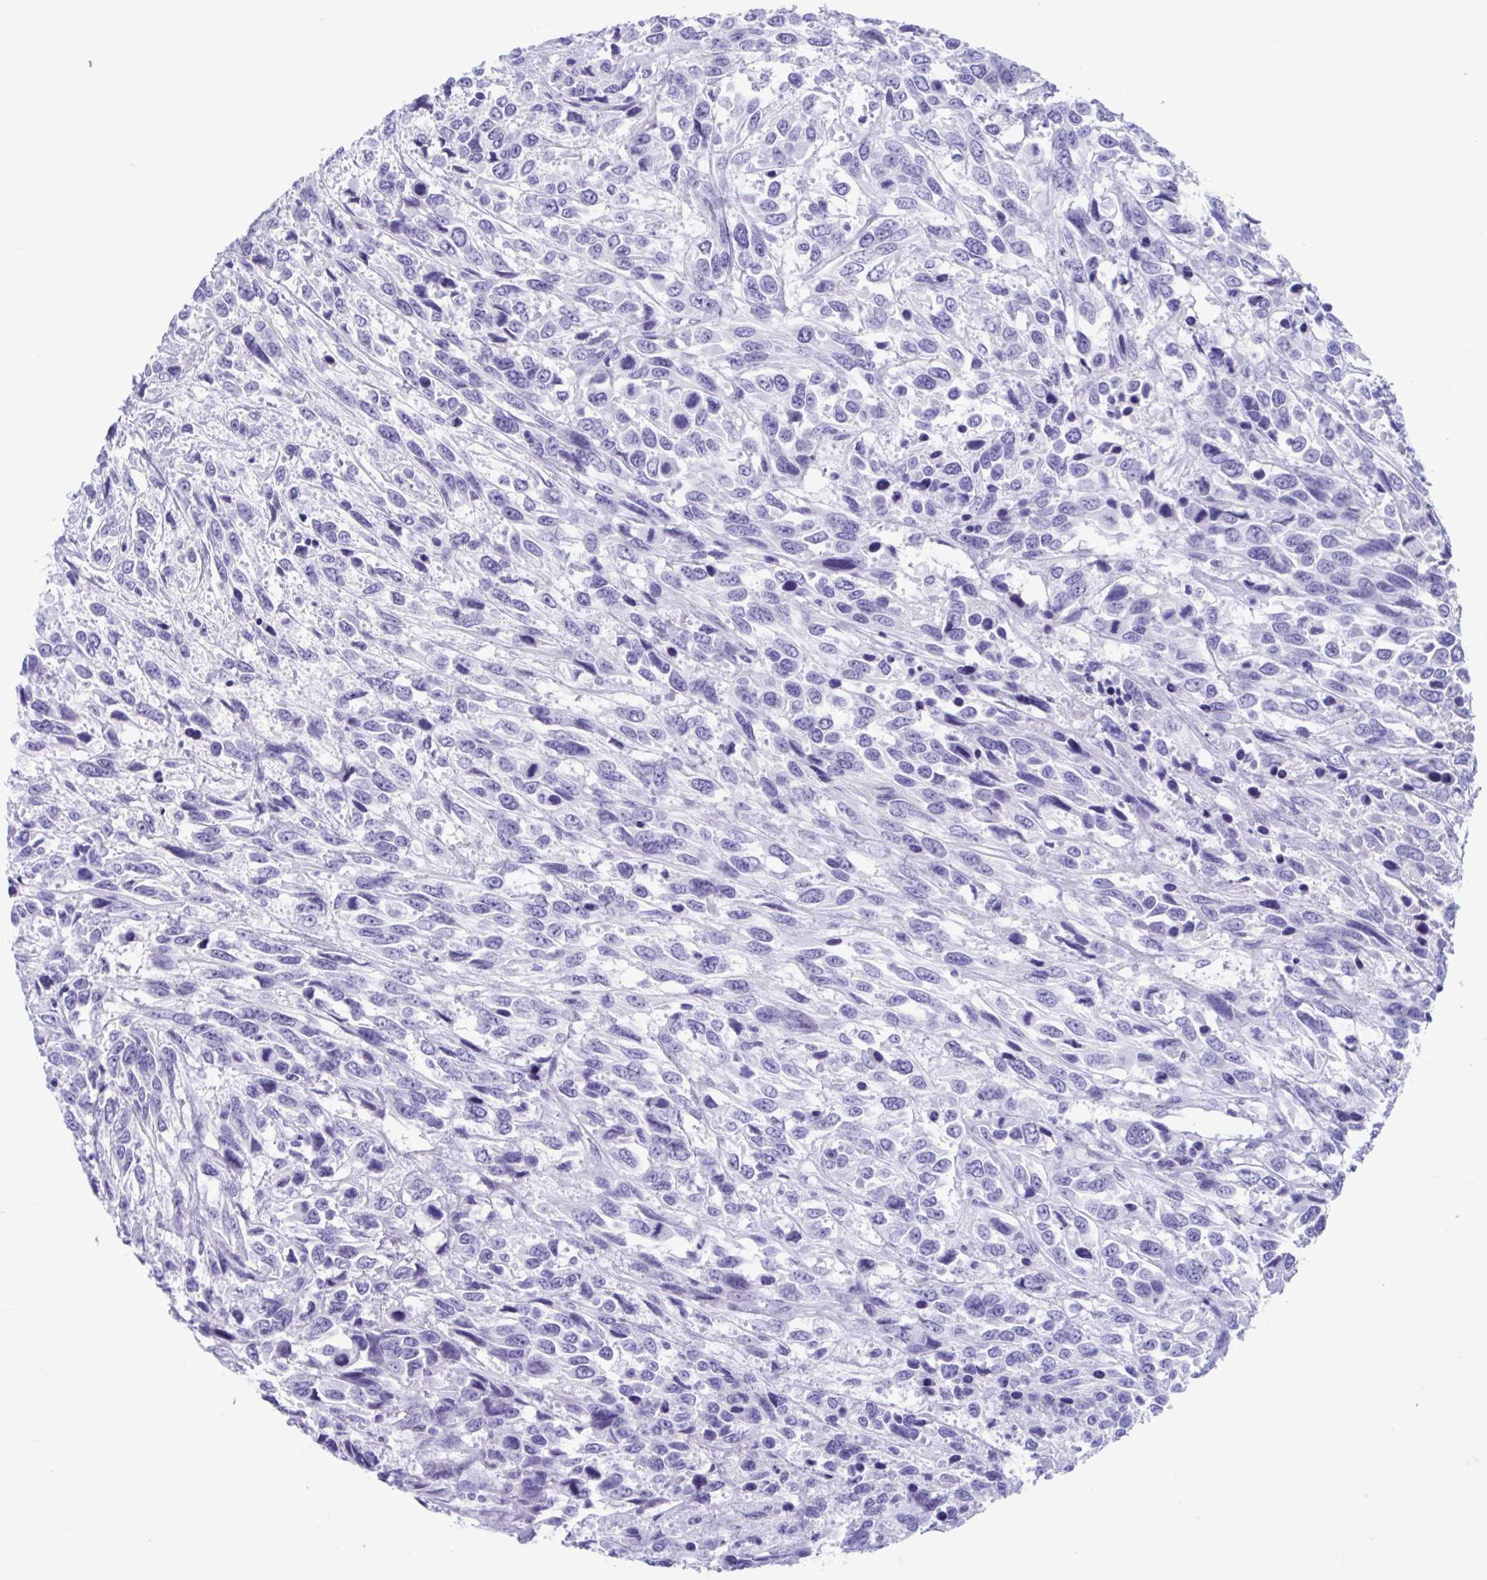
{"staining": {"intensity": "negative", "quantity": "none", "location": "none"}, "tissue": "urothelial cancer", "cell_type": "Tumor cells", "image_type": "cancer", "snomed": [{"axis": "morphology", "description": "Urothelial carcinoma, High grade"}, {"axis": "topography", "description": "Urinary bladder"}], "caption": "IHC photomicrograph of human urothelial cancer stained for a protein (brown), which shows no expression in tumor cells.", "gene": "TMEM35A", "patient": {"sex": "female", "age": 70}}